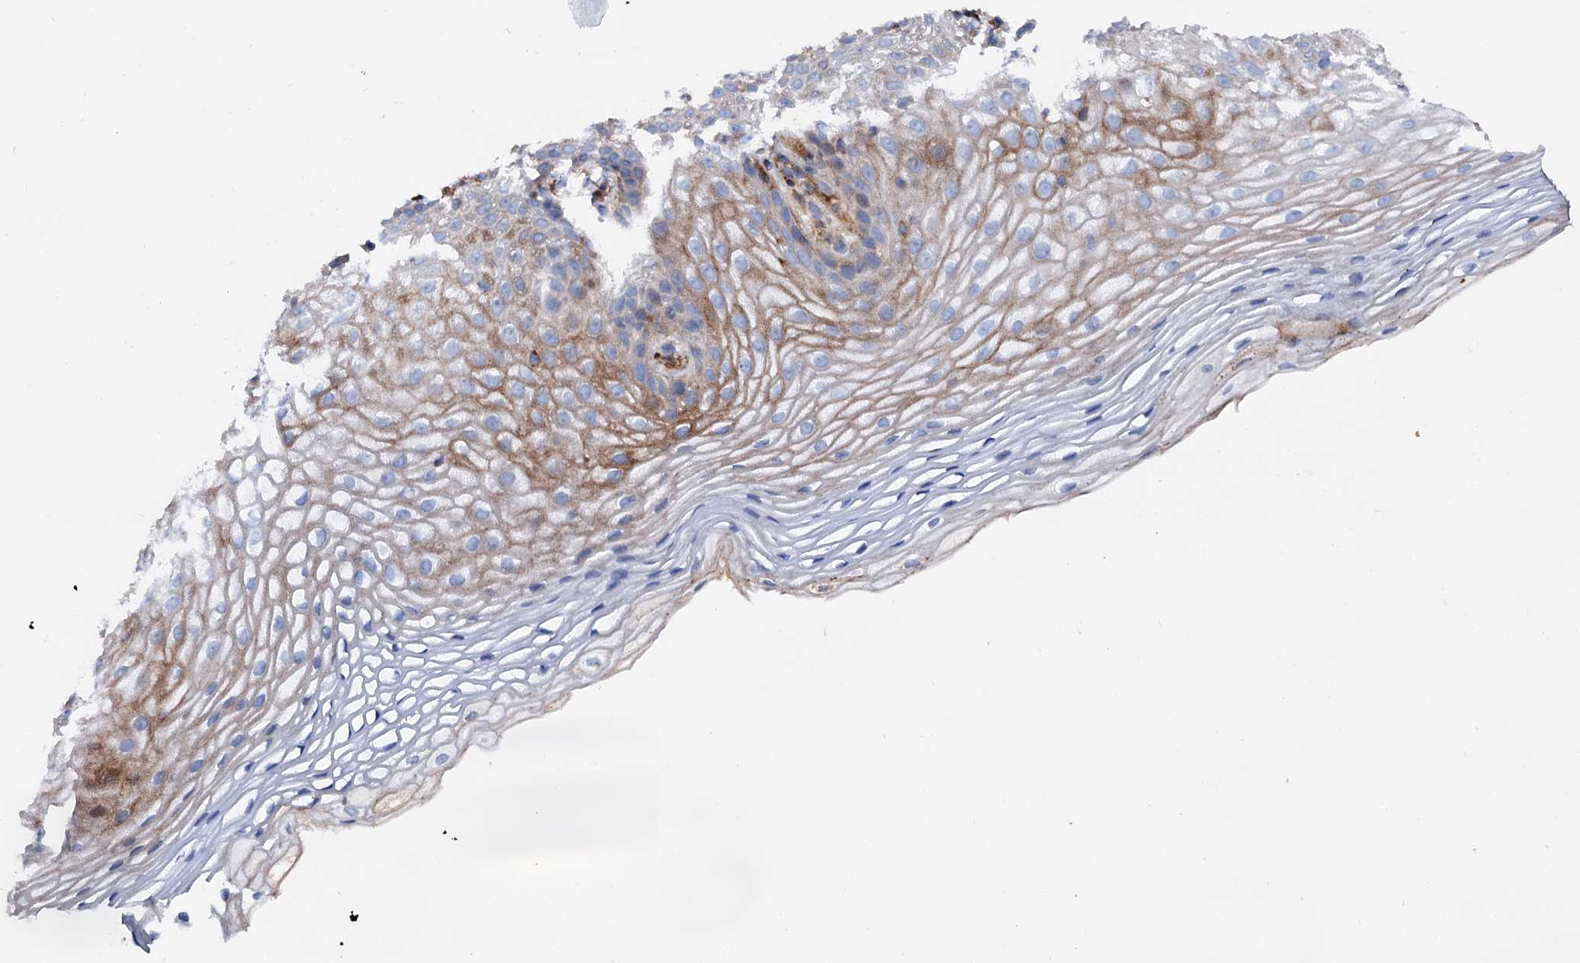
{"staining": {"intensity": "moderate", "quantity": "<25%", "location": "cytoplasmic/membranous"}, "tissue": "vagina", "cell_type": "Squamous epithelial cells", "image_type": "normal", "snomed": [{"axis": "morphology", "description": "Normal tissue, NOS"}, {"axis": "topography", "description": "Vagina"}], "caption": "Immunohistochemical staining of benign vagina shows moderate cytoplasmic/membranous protein positivity in approximately <25% of squamous epithelial cells.", "gene": "SLC10A7", "patient": {"sex": "female", "age": 60}}